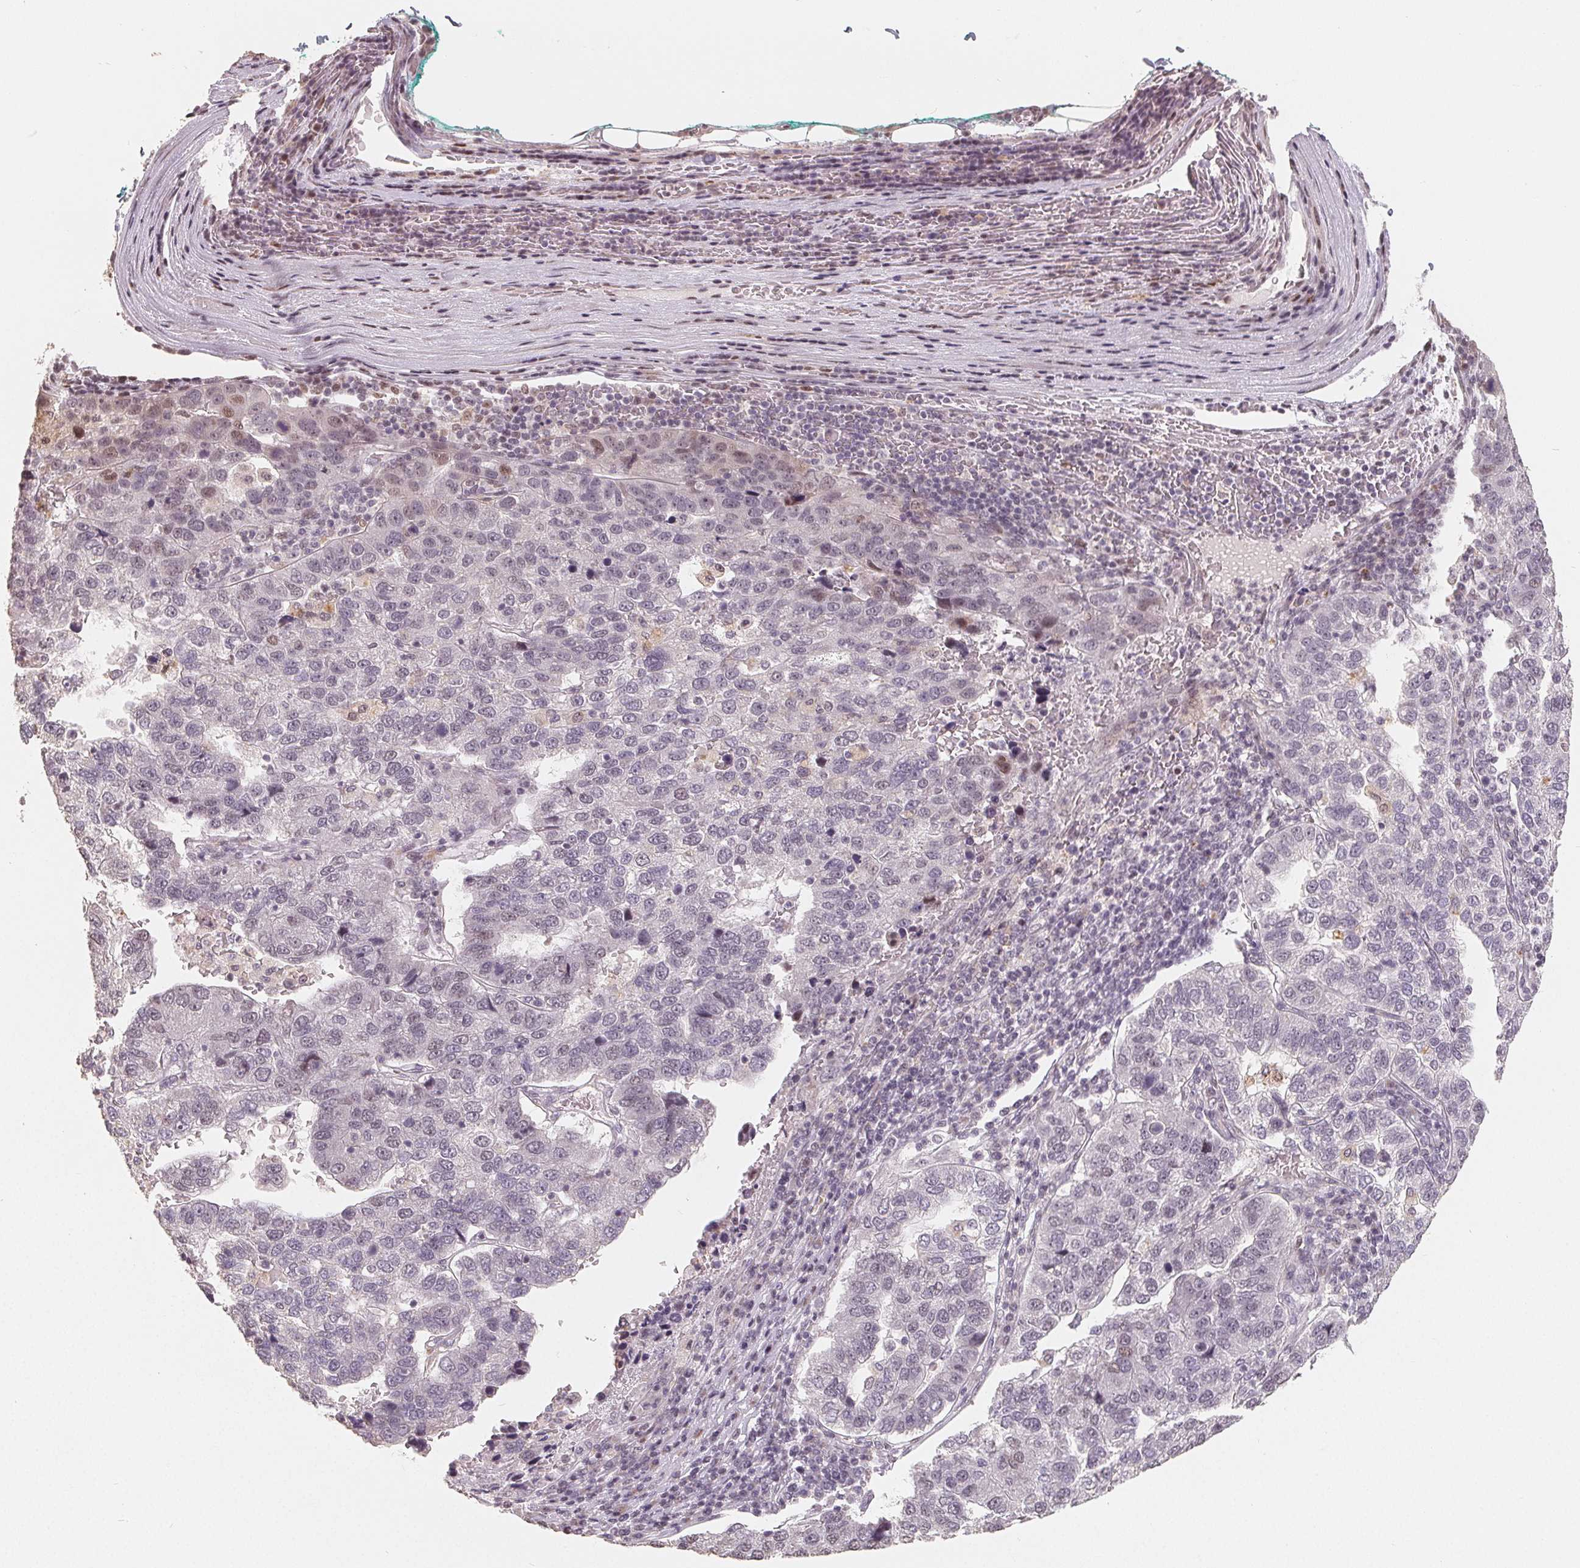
{"staining": {"intensity": "negative", "quantity": "none", "location": "none"}, "tissue": "pancreatic cancer", "cell_type": "Tumor cells", "image_type": "cancer", "snomed": [{"axis": "morphology", "description": "Adenocarcinoma, NOS"}, {"axis": "topography", "description": "Pancreas"}], "caption": "Tumor cells show no significant staining in adenocarcinoma (pancreatic). The staining is performed using DAB (3,3'-diaminobenzidine) brown chromogen with nuclei counter-stained in using hematoxylin.", "gene": "CCDC138", "patient": {"sex": "female", "age": 61}}